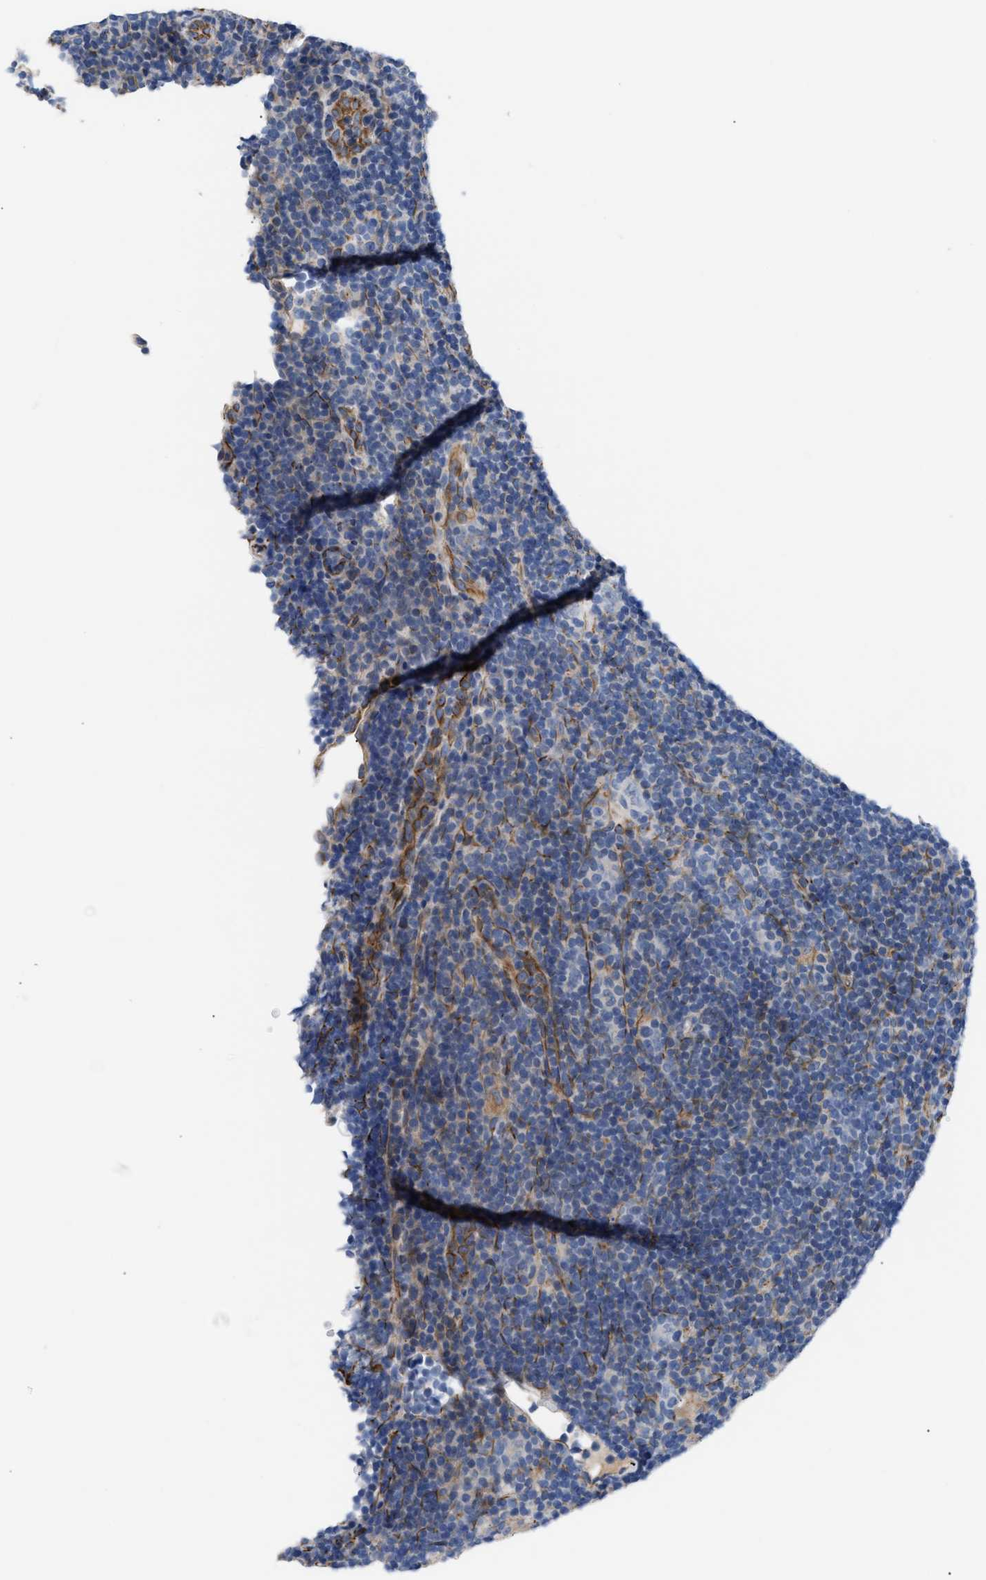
{"staining": {"intensity": "negative", "quantity": "none", "location": "none"}, "tissue": "lymphoma", "cell_type": "Tumor cells", "image_type": "cancer", "snomed": [{"axis": "morphology", "description": "Hodgkin's disease, NOS"}, {"axis": "topography", "description": "Lymph node"}], "caption": "A photomicrograph of Hodgkin's disease stained for a protein reveals no brown staining in tumor cells.", "gene": "TFPI", "patient": {"sex": "female", "age": 57}}